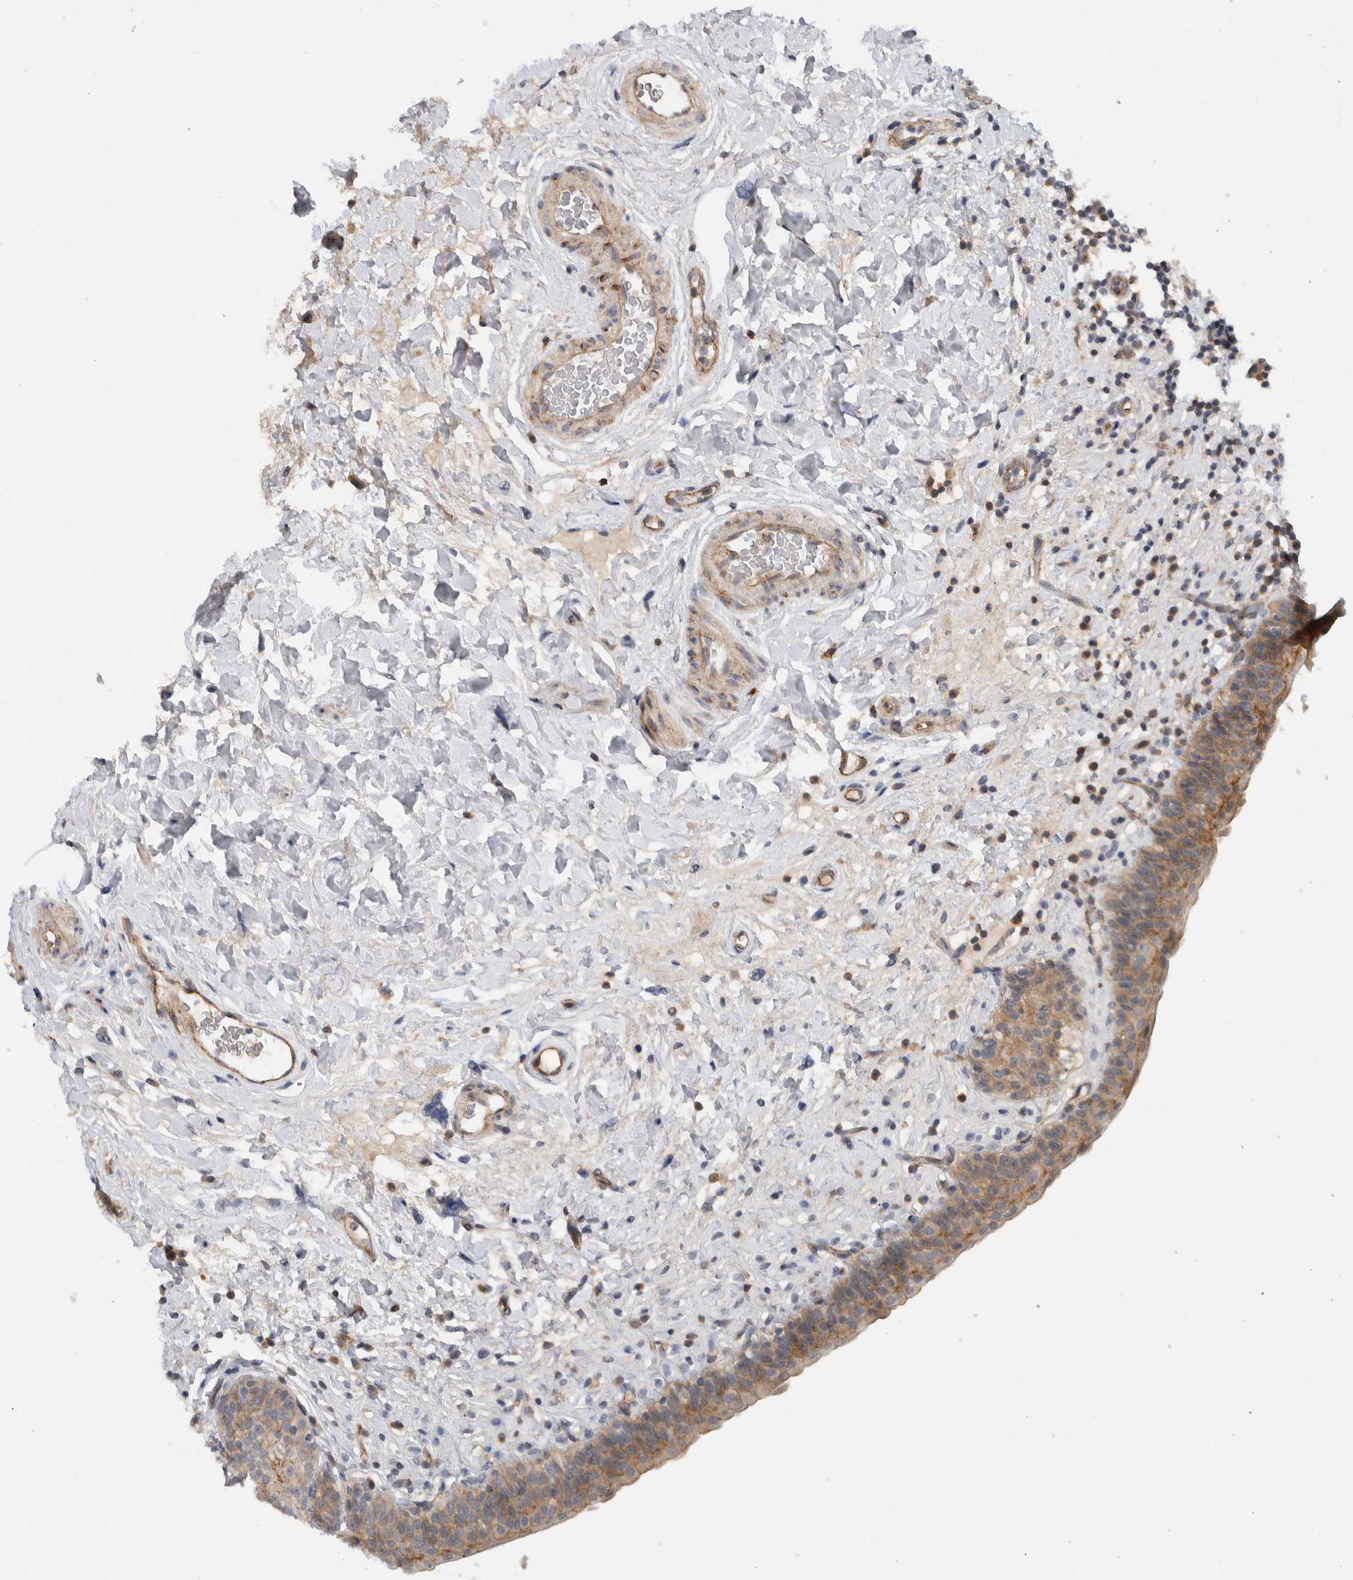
{"staining": {"intensity": "weak", "quantity": ">75%", "location": "cytoplasmic/membranous"}, "tissue": "urinary bladder", "cell_type": "Urothelial cells", "image_type": "normal", "snomed": [{"axis": "morphology", "description": "Normal tissue, NOS"}, {"axis": "topography", "description": "Urinary bladder"}], "caption": "Immunohistochemical staining of unremarkable urinary bladder displays weak cytoplasmic/membranous protein staining in approximately >75% of urothelial cells. Ihc stains the protein in brown and the nuclei are stained blue.", "gene": "MPRIP", "patient": {"sex": "male", "age": 83}}